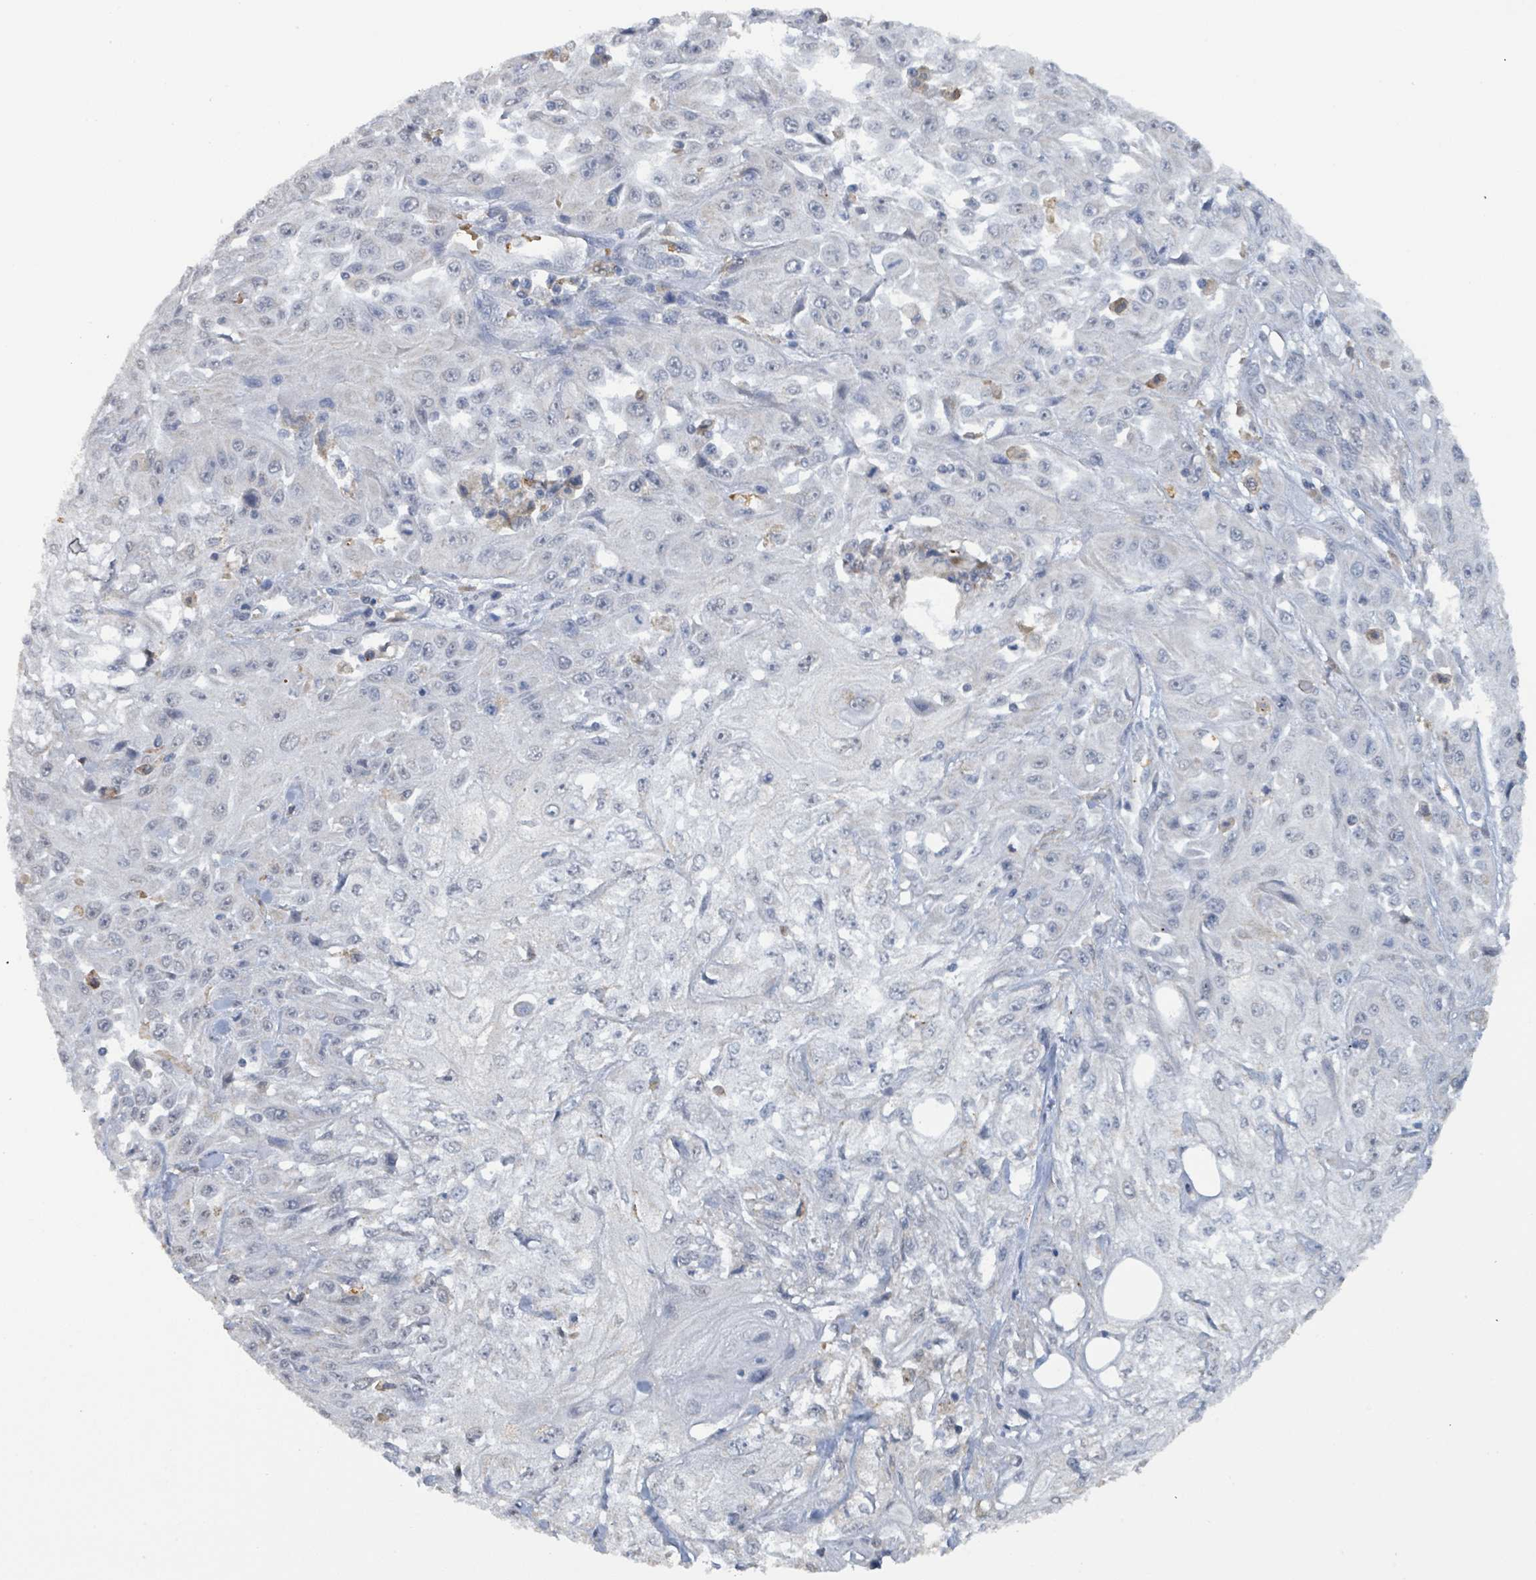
{"staining": {"intensity": "negative", "quantity": "none", "location": "none"}, "tissue": "skin cancer", "cell_type": "Tumor cells", "image_type": "cancer", "snomed": [{"axis": "morphology", "description": "Squamous cell carcinoma, NOS"}, {"axis": "morphology", "description": "Squamous cell carcinoma, metastatic, NOS"}, {"axis": "topography", "description": "Skin"}, {"axis": "topography", "description": "Lymph node"}], "caption": "Immunohistochemistry (IHC) histopathology image of squamous cell carcinoma (skin) stained for a protein (brown), which exhibits no expression in tumor cells.", "gene": "SEBOX", "patient": {"sex": "male", "age": 75}}